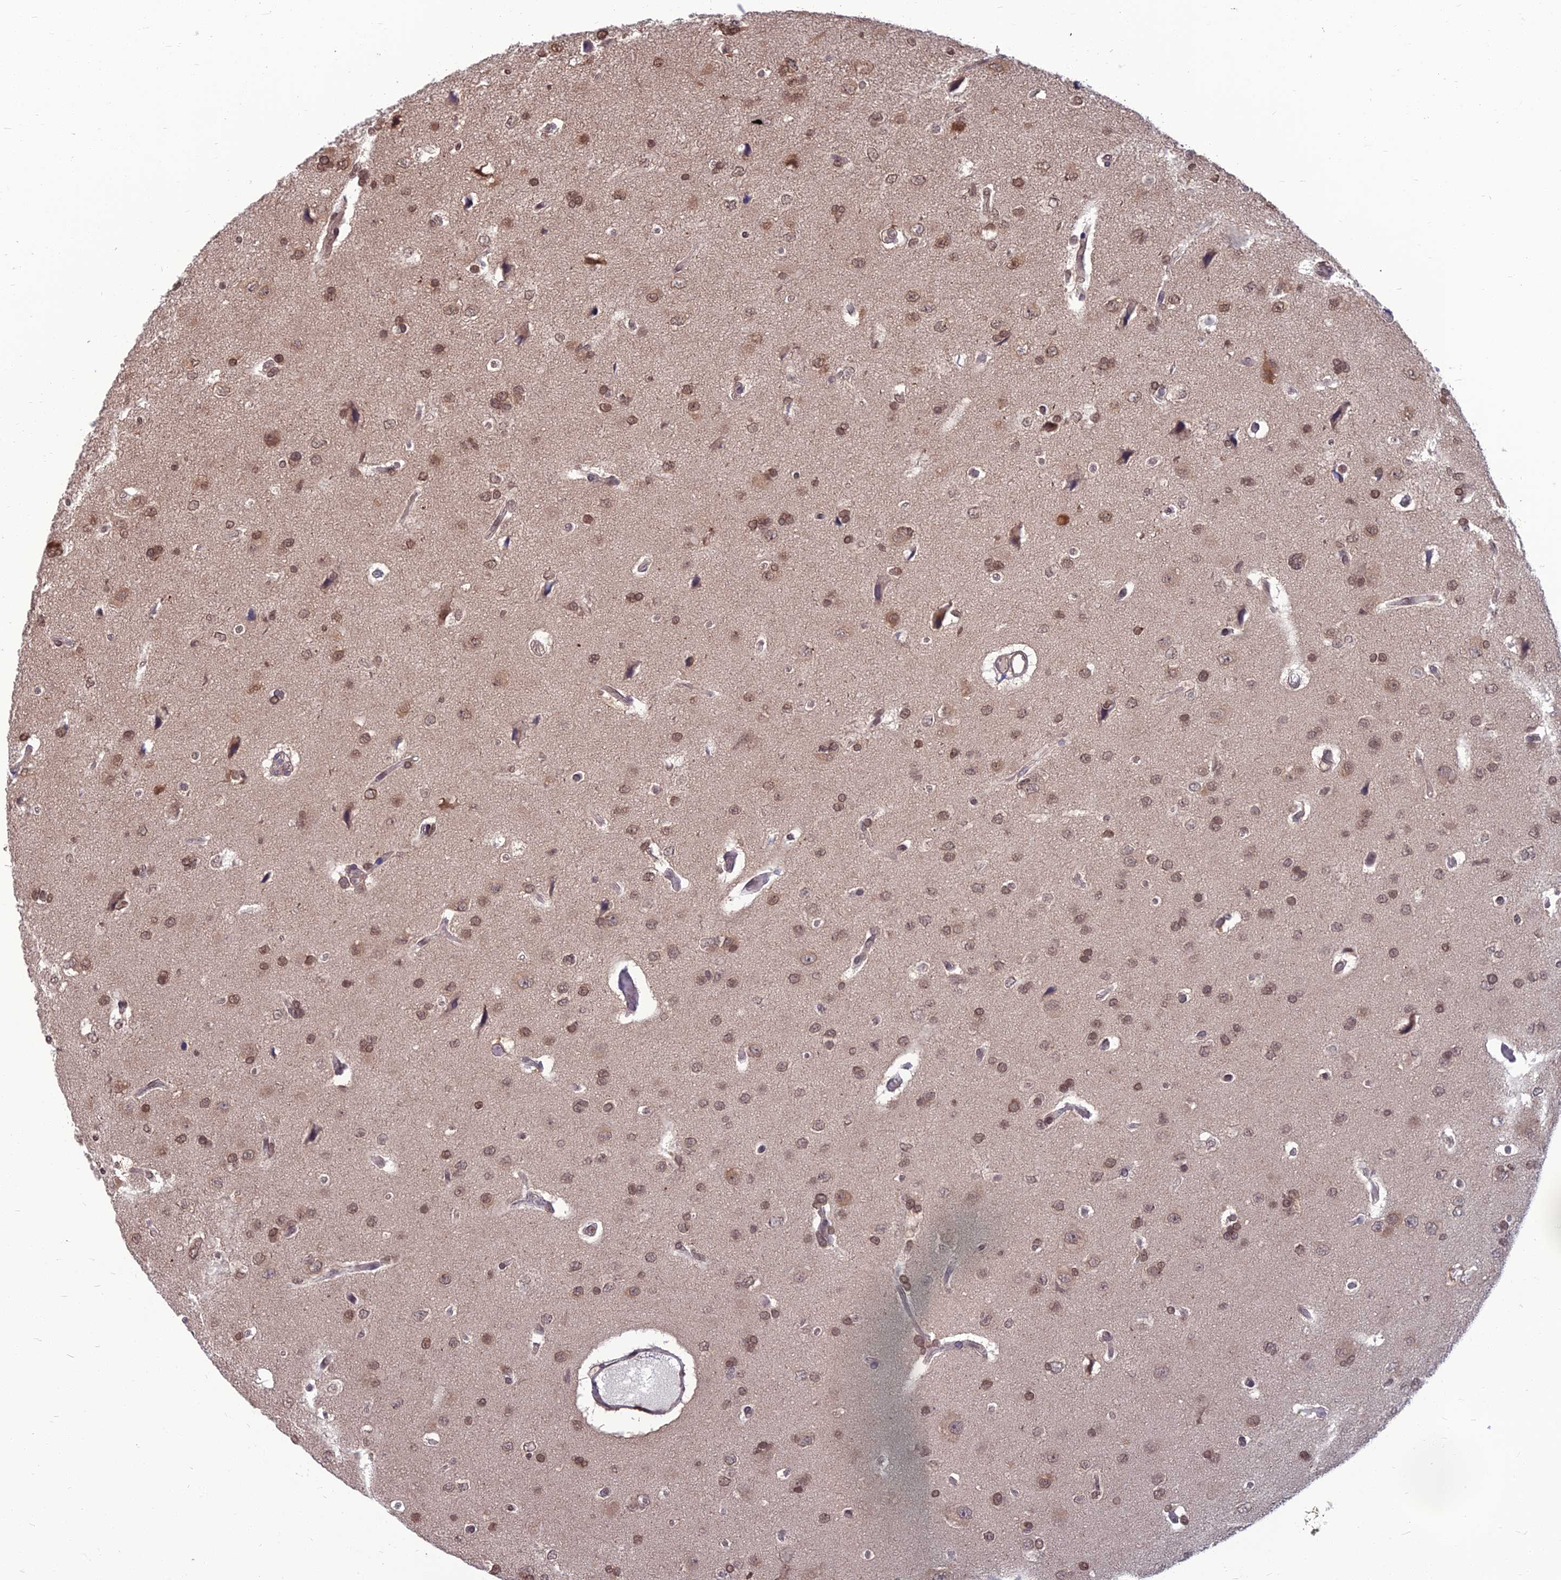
{"staining": {"intensity": "moderate", "quantity": ">75%", "location": "nuclear"}, "tissue": "glioma", "cell_type": "Tumor cells", "image_type": "cancer", "snomed": [{"axis": "morphology", "description": "Glioma, malignant, High grade"}, {"axis": "topography", "description": "Brain"}], "caption": "Immunohistochemistry (IHC) staining of glioma, which shows medium levels of moderate nuclear positivity in approximately >75% of tumor cells indicating moderate nuclear protein positivity. The staining was performed using DAB (brown) for protein detection and nuclei were counterstained in hematoxylin (blue).", "gene": "OPA3", "patient": {"sex": "male", "age": 77}}